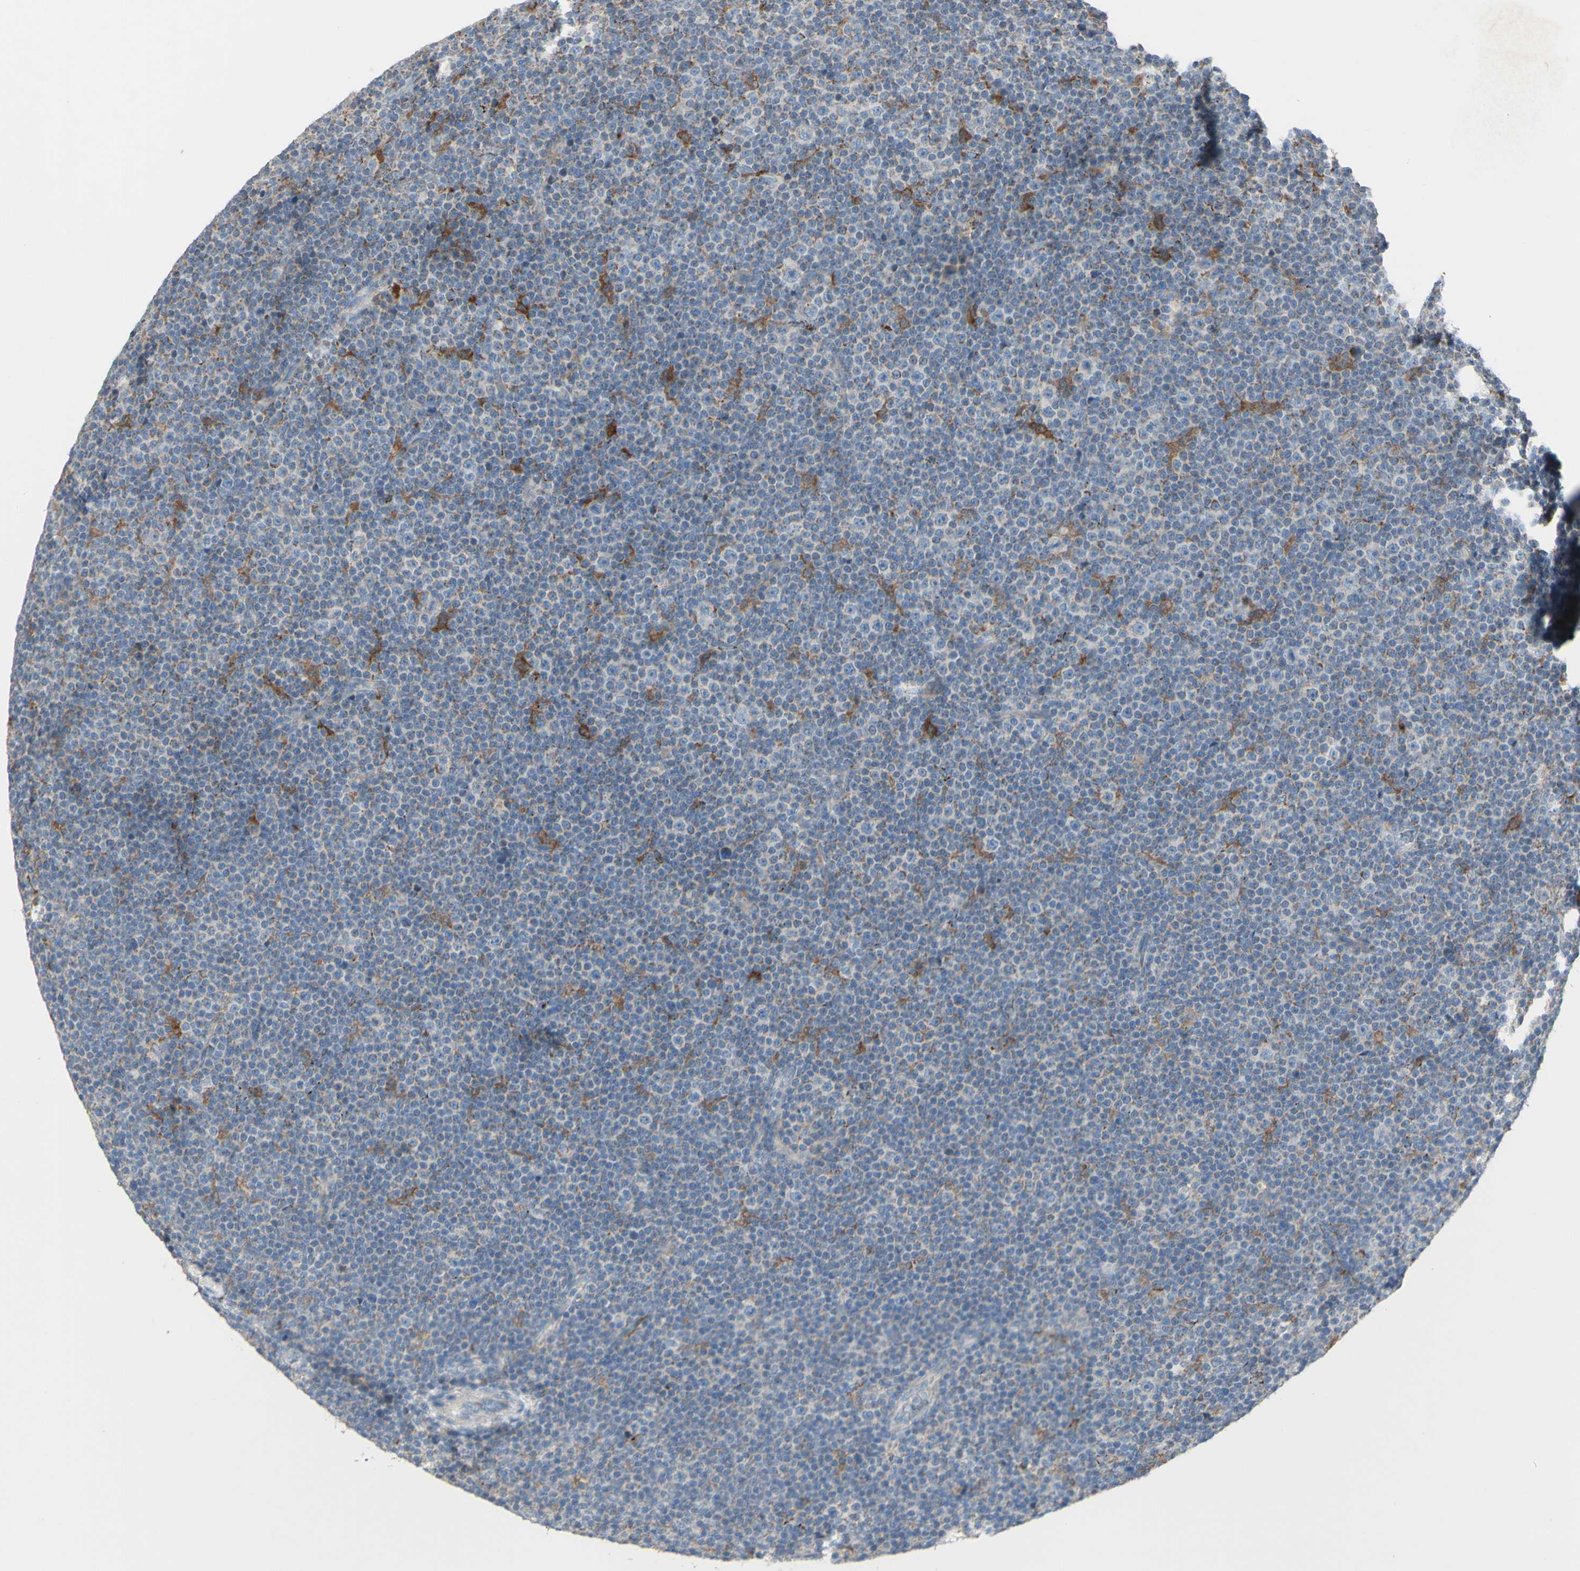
{"staining": {"intensity": "moderate", "quantity": "<25%", "location": "cytoplasmic/membranous"}, "tissue": "lymphoma", "cell_type": "Tumor cells", "image_type": "cancer", "snomed": [{"axis": "morphology", "description": "Malignant lymphoma, non-Hodgkin's type, Low grade"}, {"axis": "topography", "description": "Lymph node"}], "caption": "Protein staining of lymphoma tissue shows moderate cytoplasmic/membranous positivity in approximately <25% of tumor cells. (DAB IHC, brown staining for protein, blue staining for nuclei).", "gene": "CNTNAP1", "patient": {"sex": "female", "age": 67}}